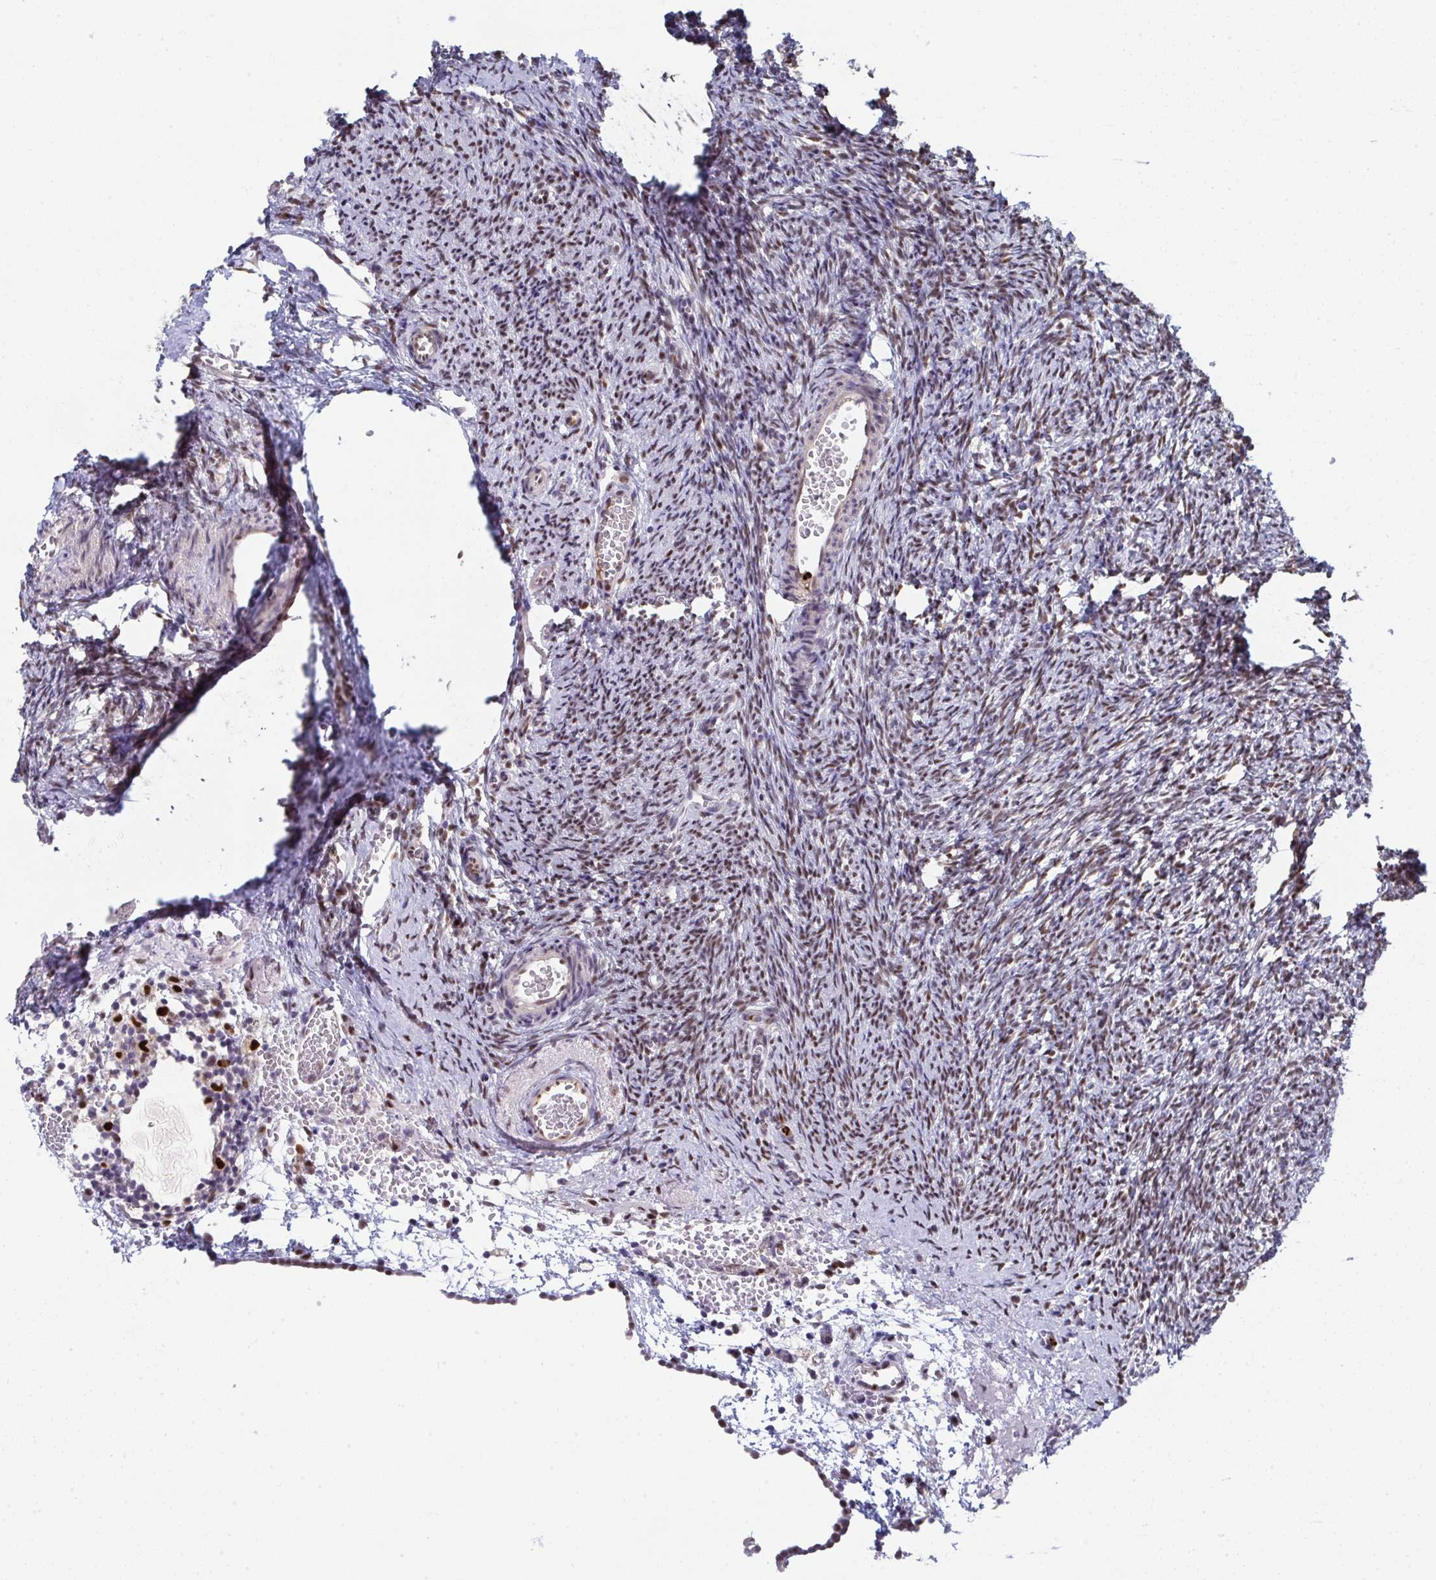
{"staining": {"intensity": "strong", "quantity": "25%-75%", "location": "nuclear"}, "tissue": "ovary", "cell_type": "Follicle cells", "image_type": "normal", "snomed": [{"axis": "morphology", "description": "Normal tissue, NOS"}, {"axis": "topography", "description": "Ovary"}], "caption": "Immunohistochemistry (IHC) (DAB) staining of unremarkable human ovary exhibits strong nuclear protein expression in about 25%-75% of follicle cells. (DAB (3,3'-diaminobenzidine) IHC with brightfield microscopy, high magnification).", "gene": "JDP2", "patient": {"sex": "female", "age": 41}}